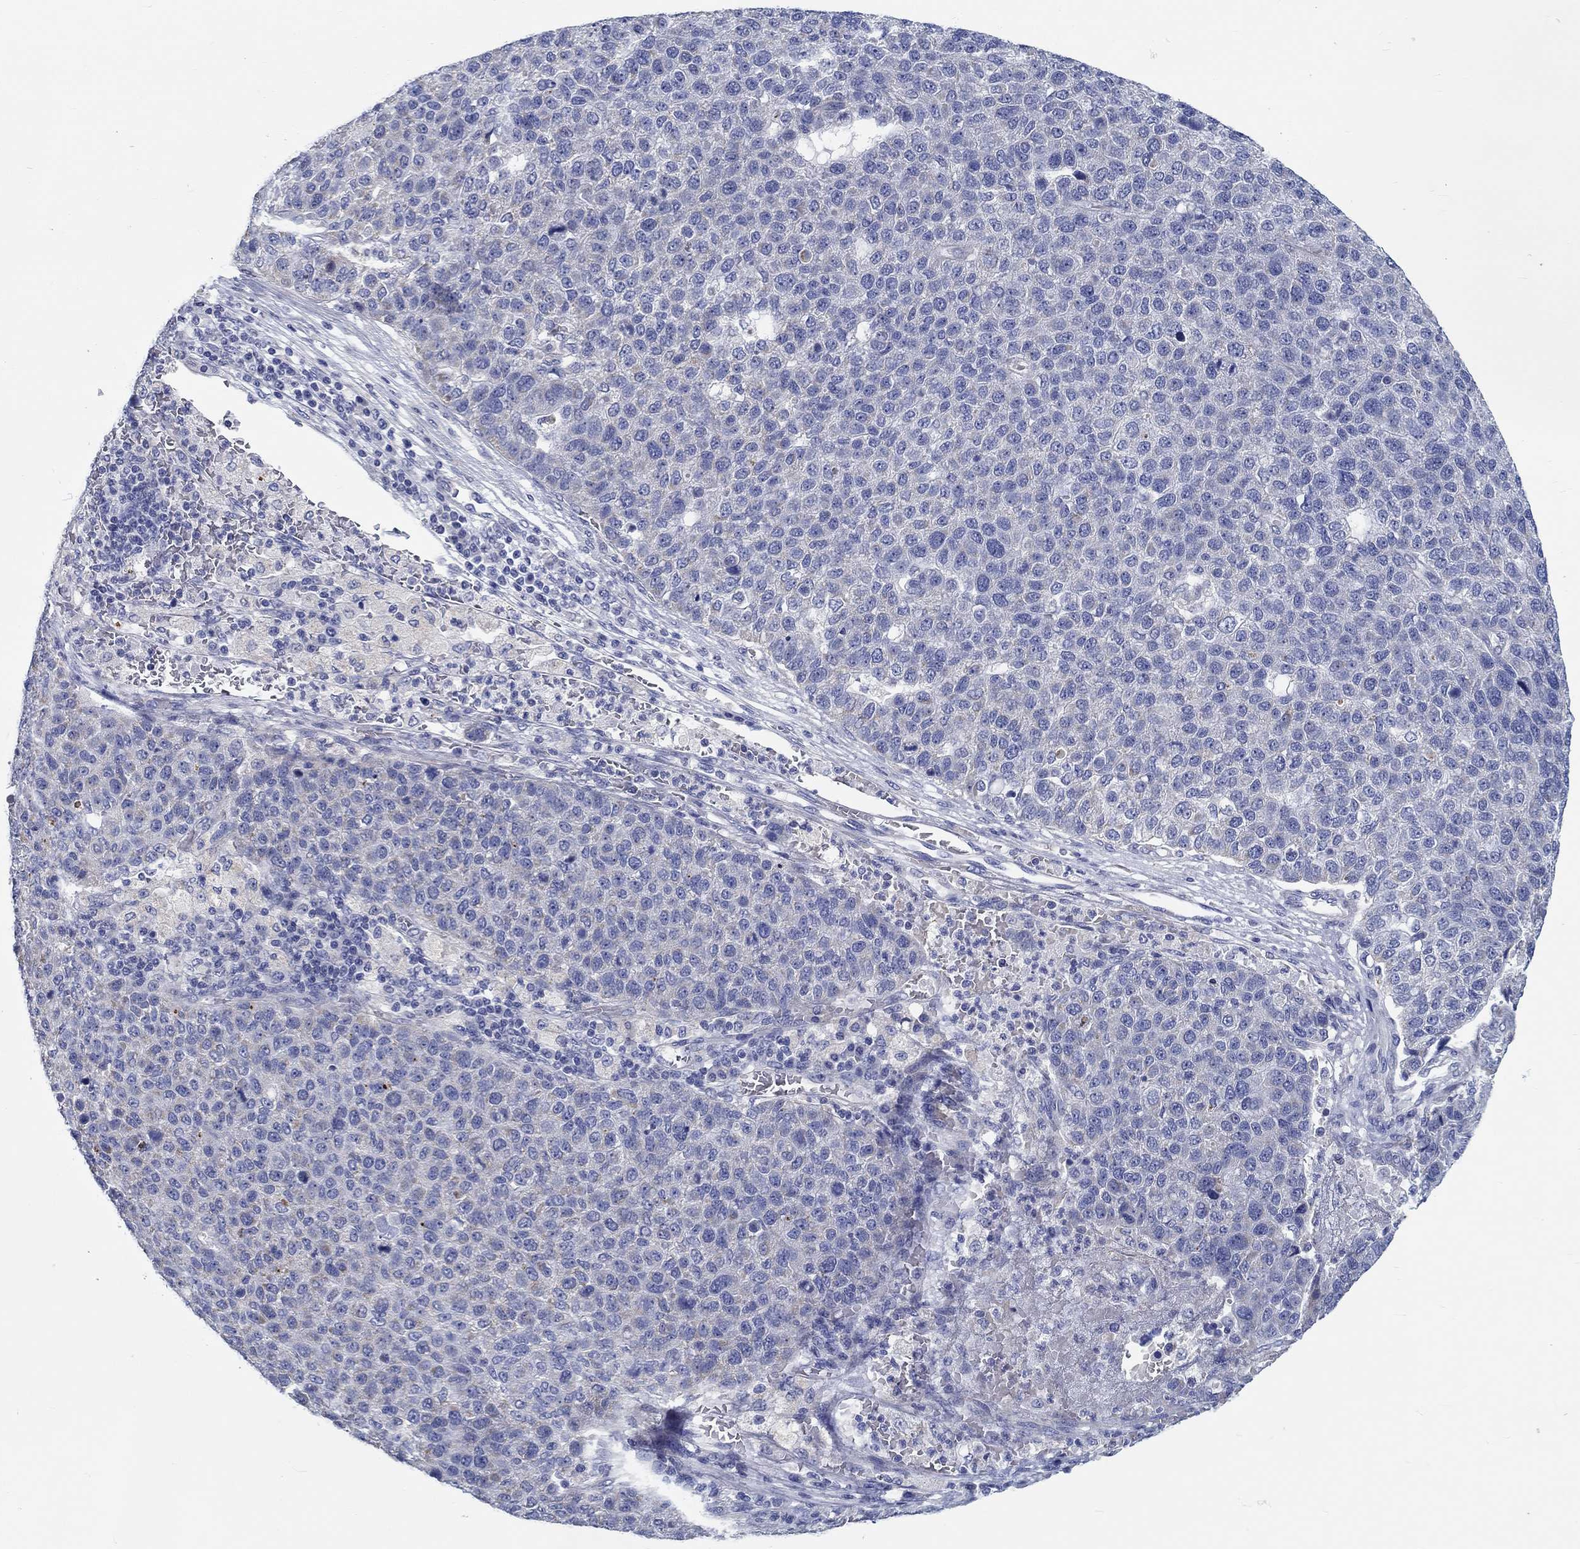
{"staining": {"intensity": "negative", "quantity": "none", "location": "none"}, "tissue": "pancreatic cancer", "cell_type": "Tumor cells", "image_type": "cancer", "snomed": [{"axis": "morphology", "description": "Adenocarcinoma, NOS"}, {"axis": "topography", "description": "Pancreas"}], "caption": "An immunohistochemistry image of pancreatic adenocarcinoma is shown. There is no staining in tumor cells of pancreatic adenocarcinoma. Nuclei are stained in blue.", "gene": "MYBPC1", "patient": {"sex": "female", "age": 61}}